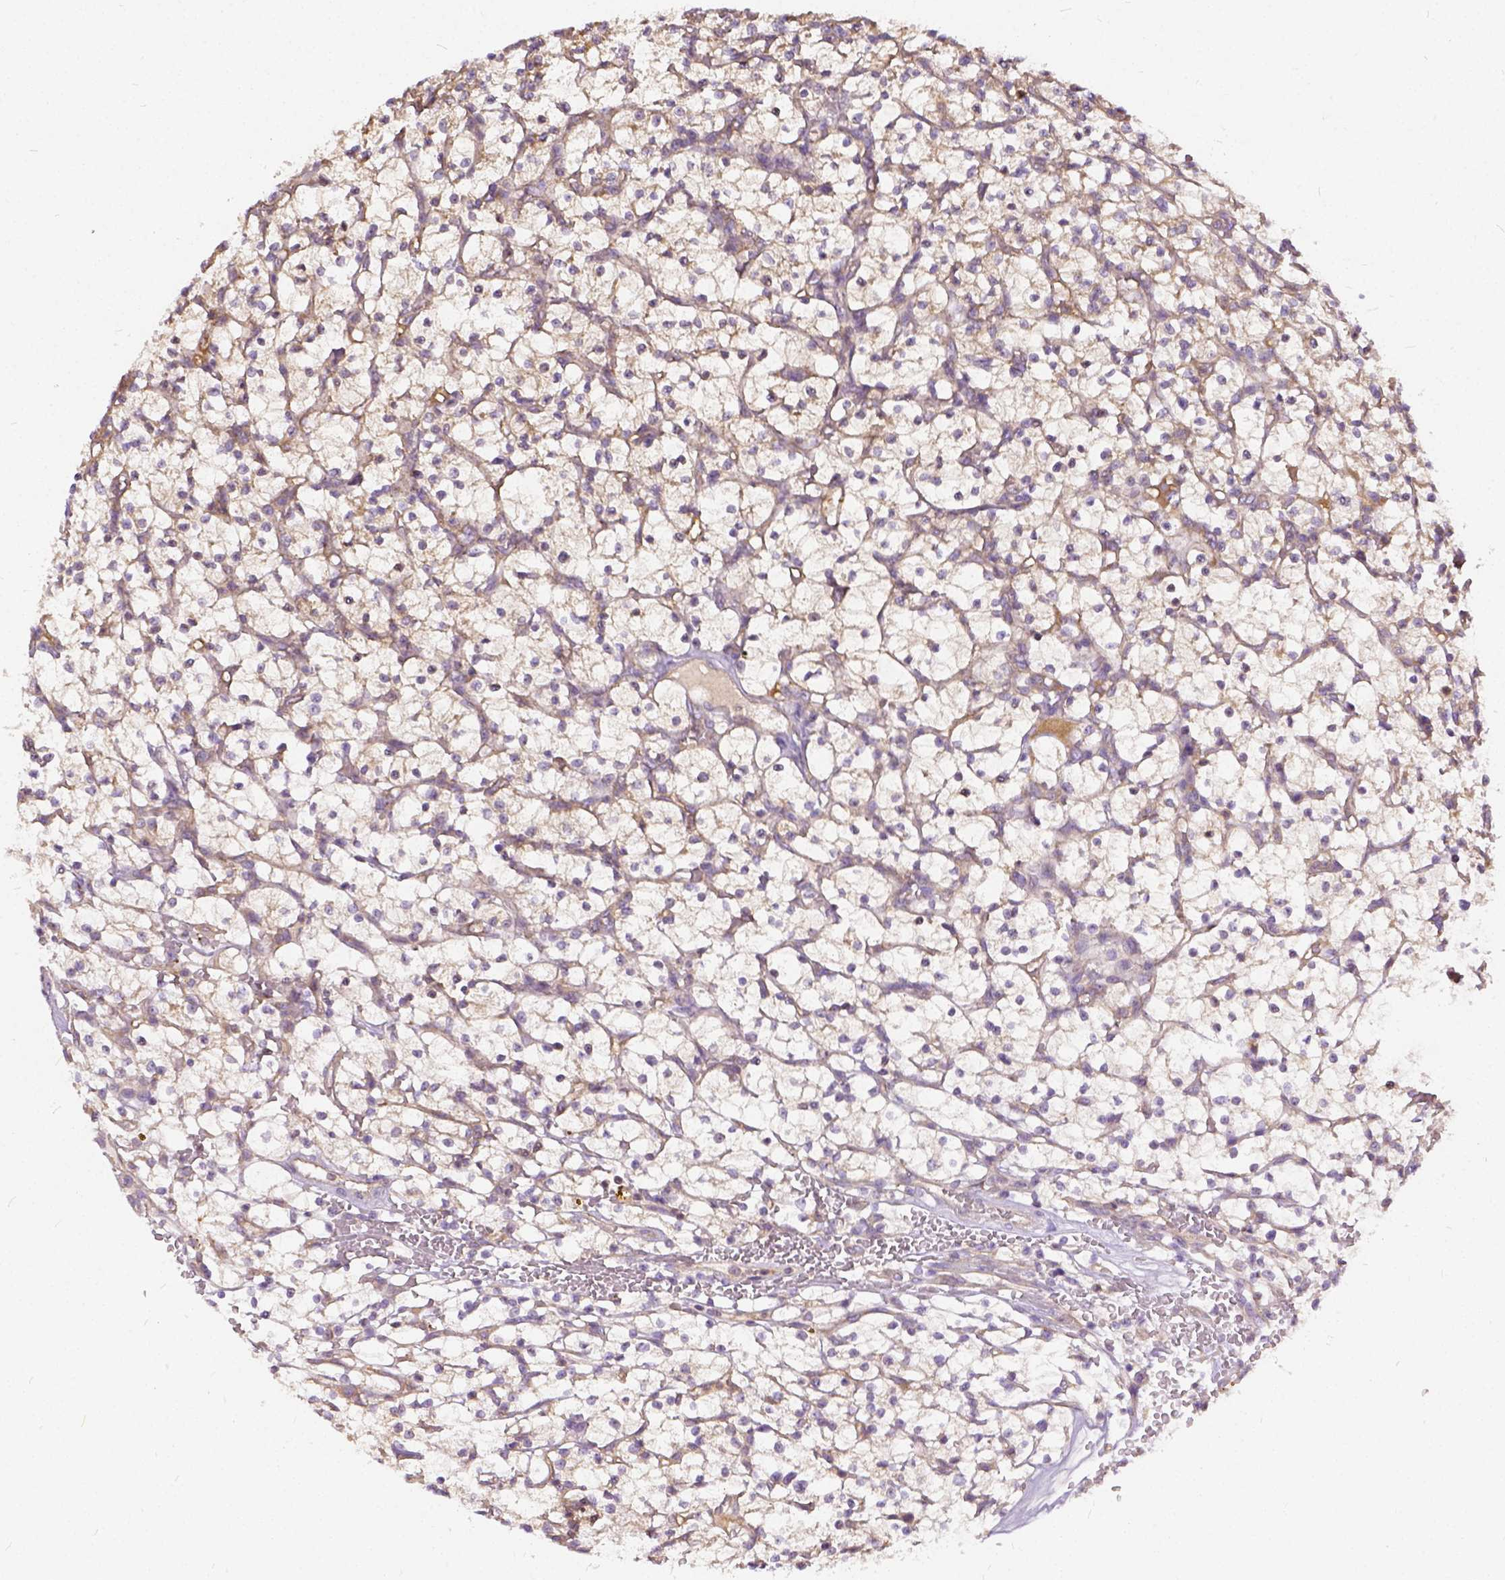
{"staining": {"intensity": "weak", "quantity": "<25%", "location": "cytoplasmic/membranous"}, "tissue": "renal cancer", "cell_type": "Tumor cells", "image_type": "cancer", "snomed": [{"axis": "morphology", "description": "Adenocarcinoma, NOS"}, {"axis": "topography", "description": "Kidney"}], "caption": "The image demonstrates no significant positivity in tumor cells of renal cancer (adenocarcinoma).", "gene": "CADM4", "patient": {"sex": "female", "age": 64}}